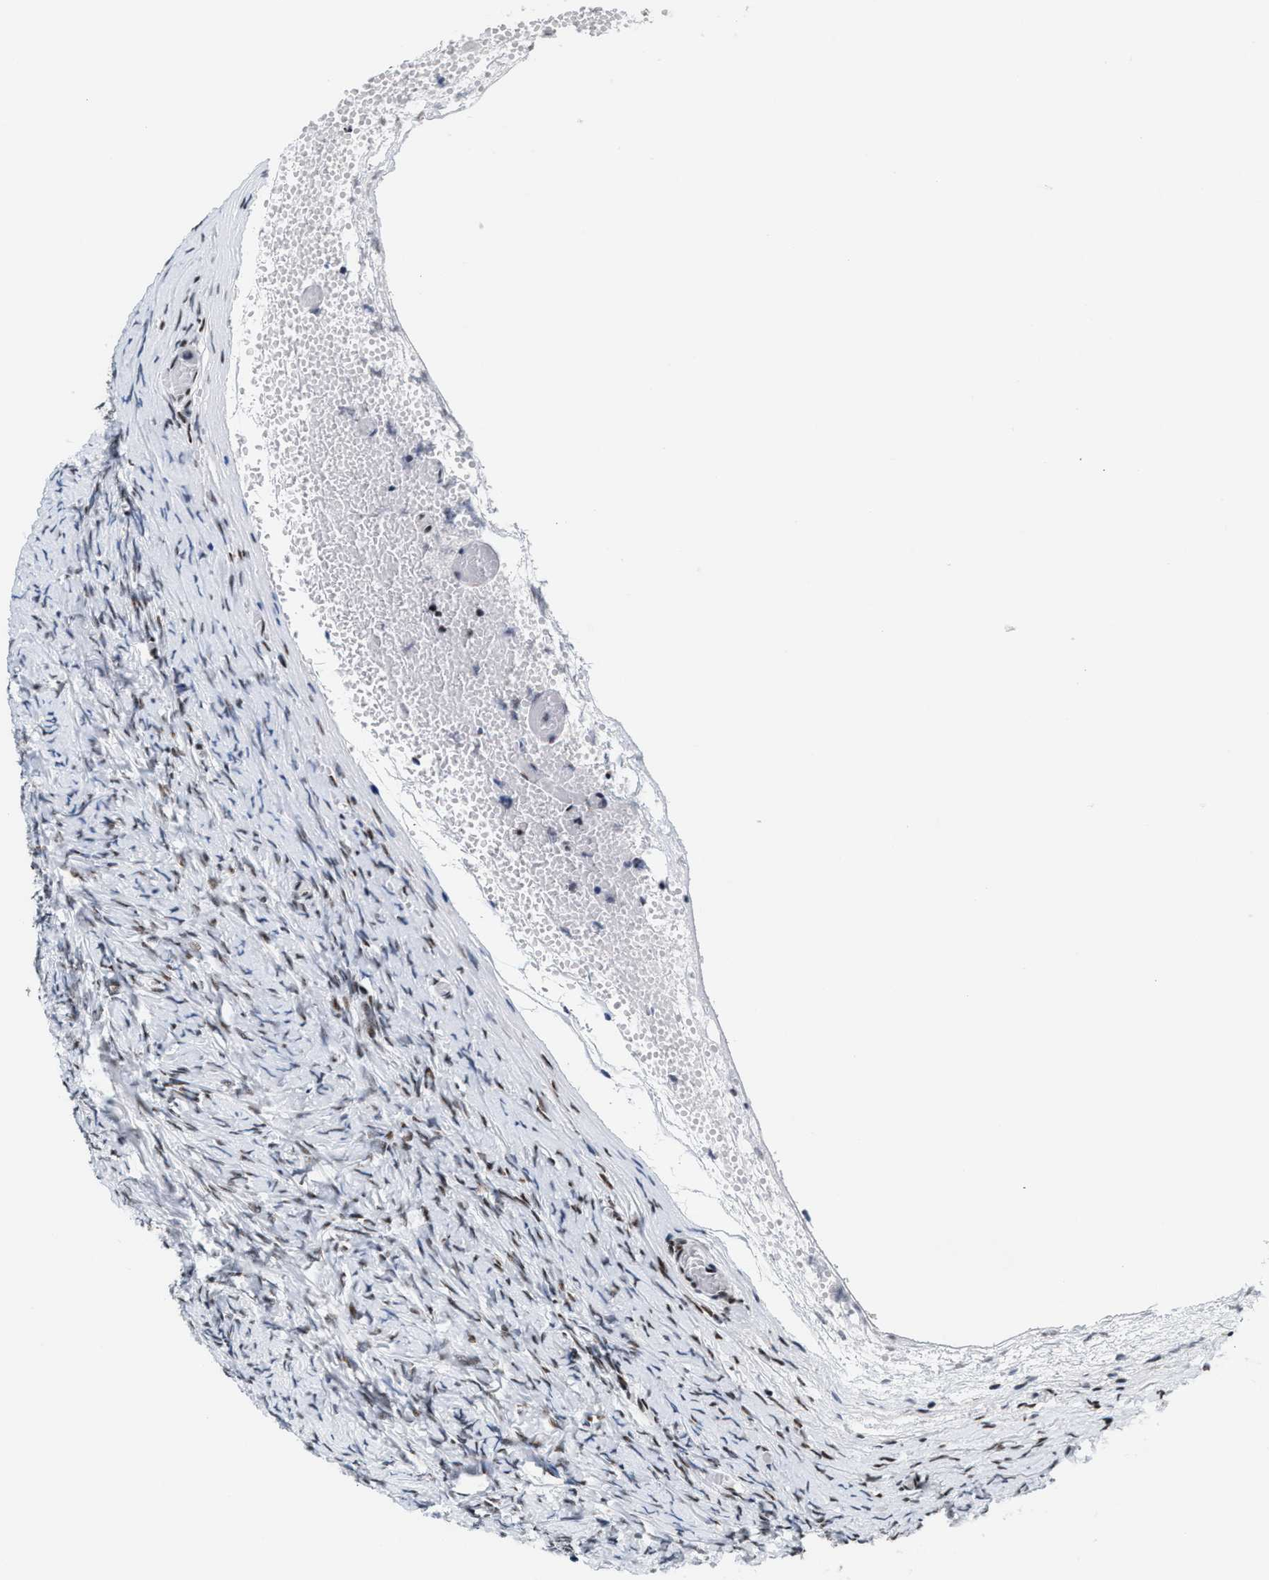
{"staining": {"intensity": "moderate", "quantity": "25%-75%", "location": "nuclear"}, "tissue": "ovary", "cell_type": "Ovarian stroma cells", "image_type": "normal", "snomed": [{"axis": "morphology", "description": "Normal tissue, NOS"}, {"axis": "topography", "description": "Ovary"}], "caption": "Brown immunohistochemical staining in normal human ovary demonstrates moderate nuclear staining in about 25%-75% of ovarian stroma cells. (brown staining indicates protein expression, while blue staining denotes nuclei).", "gene": "RAD50", "patient": {"sex": "female", "age": 27}}